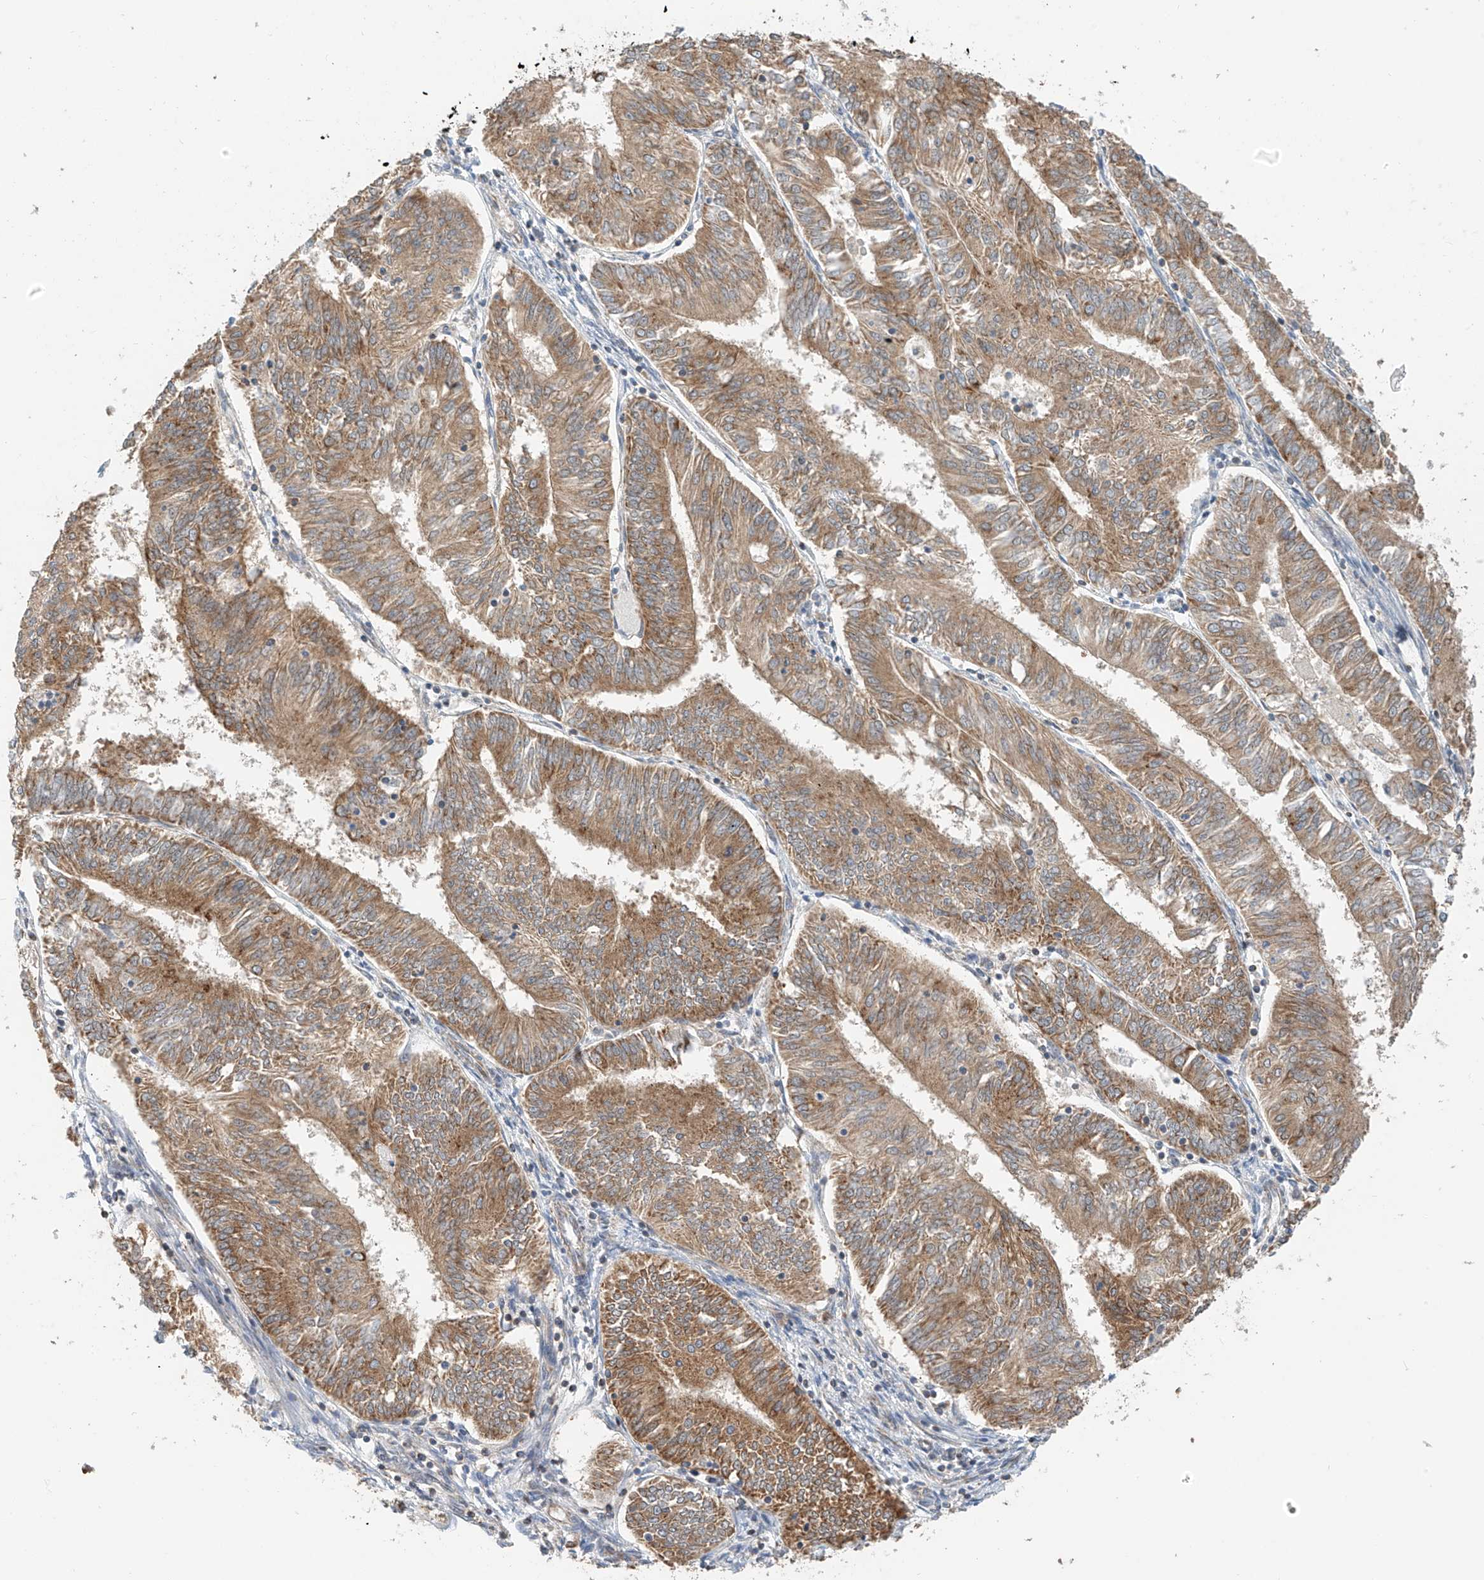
{"staining": {"intensity": "moderate", "quantity": ">75%", "location": "cytoplasmic/membranous"}, "tissue": "endometrial cancer", "cell_type": "Tumor cells", "image_type": "cancer", "snomed": [{"axis": "morphology", "description": "Adenocarcinoma, NOS"}, {"axis": "topography", "description": "Endometrium"}], "caption": "IHC of endometrial adenocarcinoma displays medium levels of moderate cytoplasmic/membranous expression in about >75% of tumor cells.", "gene": "PPA2", "patient": {"sex": "female", "age": 58}}